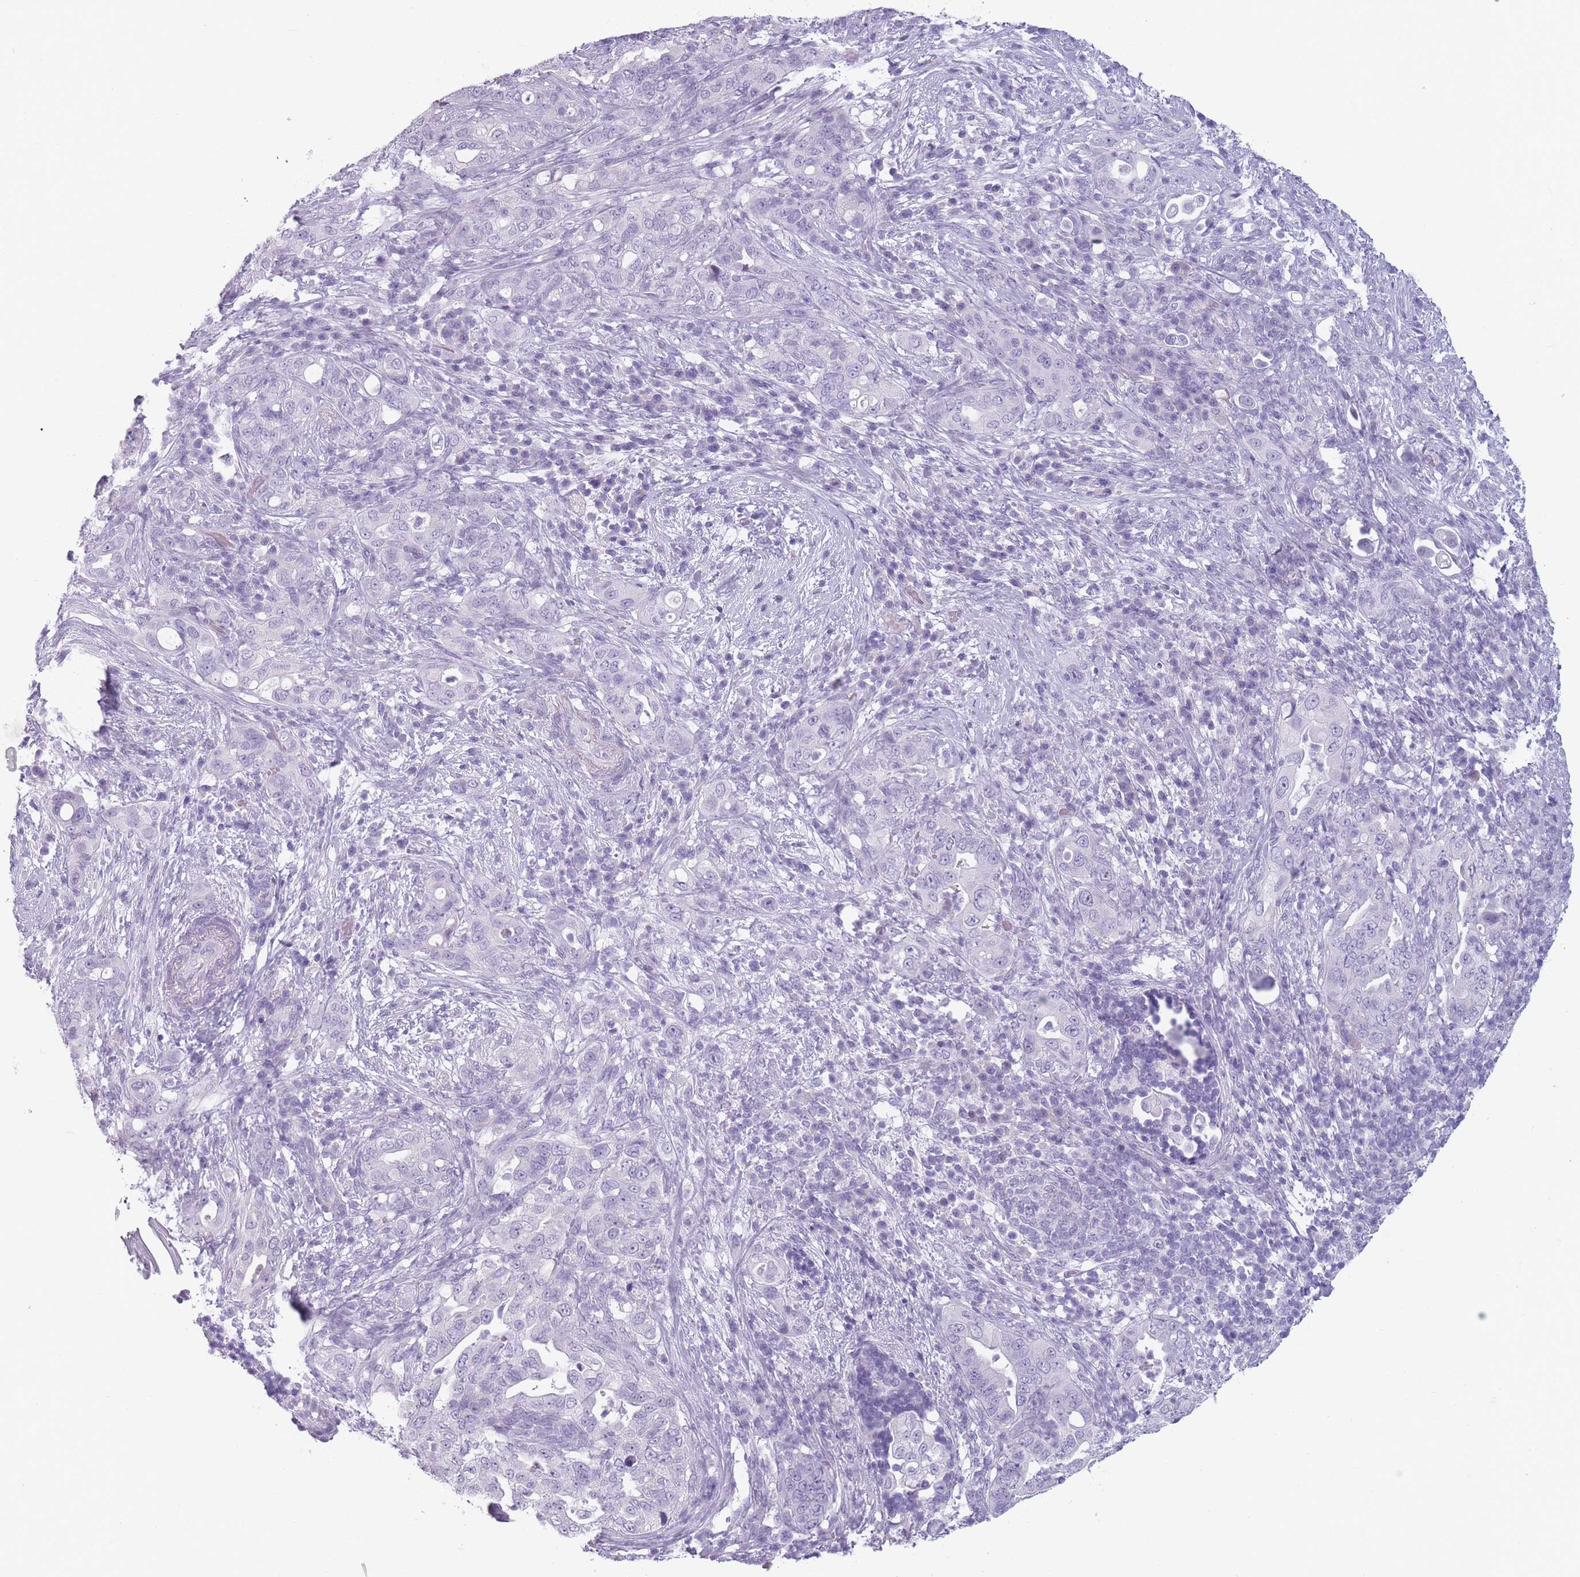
{"staining": {"intensity": "negative", "quantity": "none", "location": "none"}, "tissue": "pancreatic cancer", "cell_type": "Tumor cells", "image_type": "cancer", "snomed": [{"axis": "morphology", "description": "Adenocarcinoma, NOS"}, {"axis": "topography", "description": "Pancreas"}], "caption": "Protein analysis of adenocarcinoma (pancreatic) exhibits no significant expression in tumor cells.", "gene": "CCNO", "patient": {"sex": "female", "age": 63}}